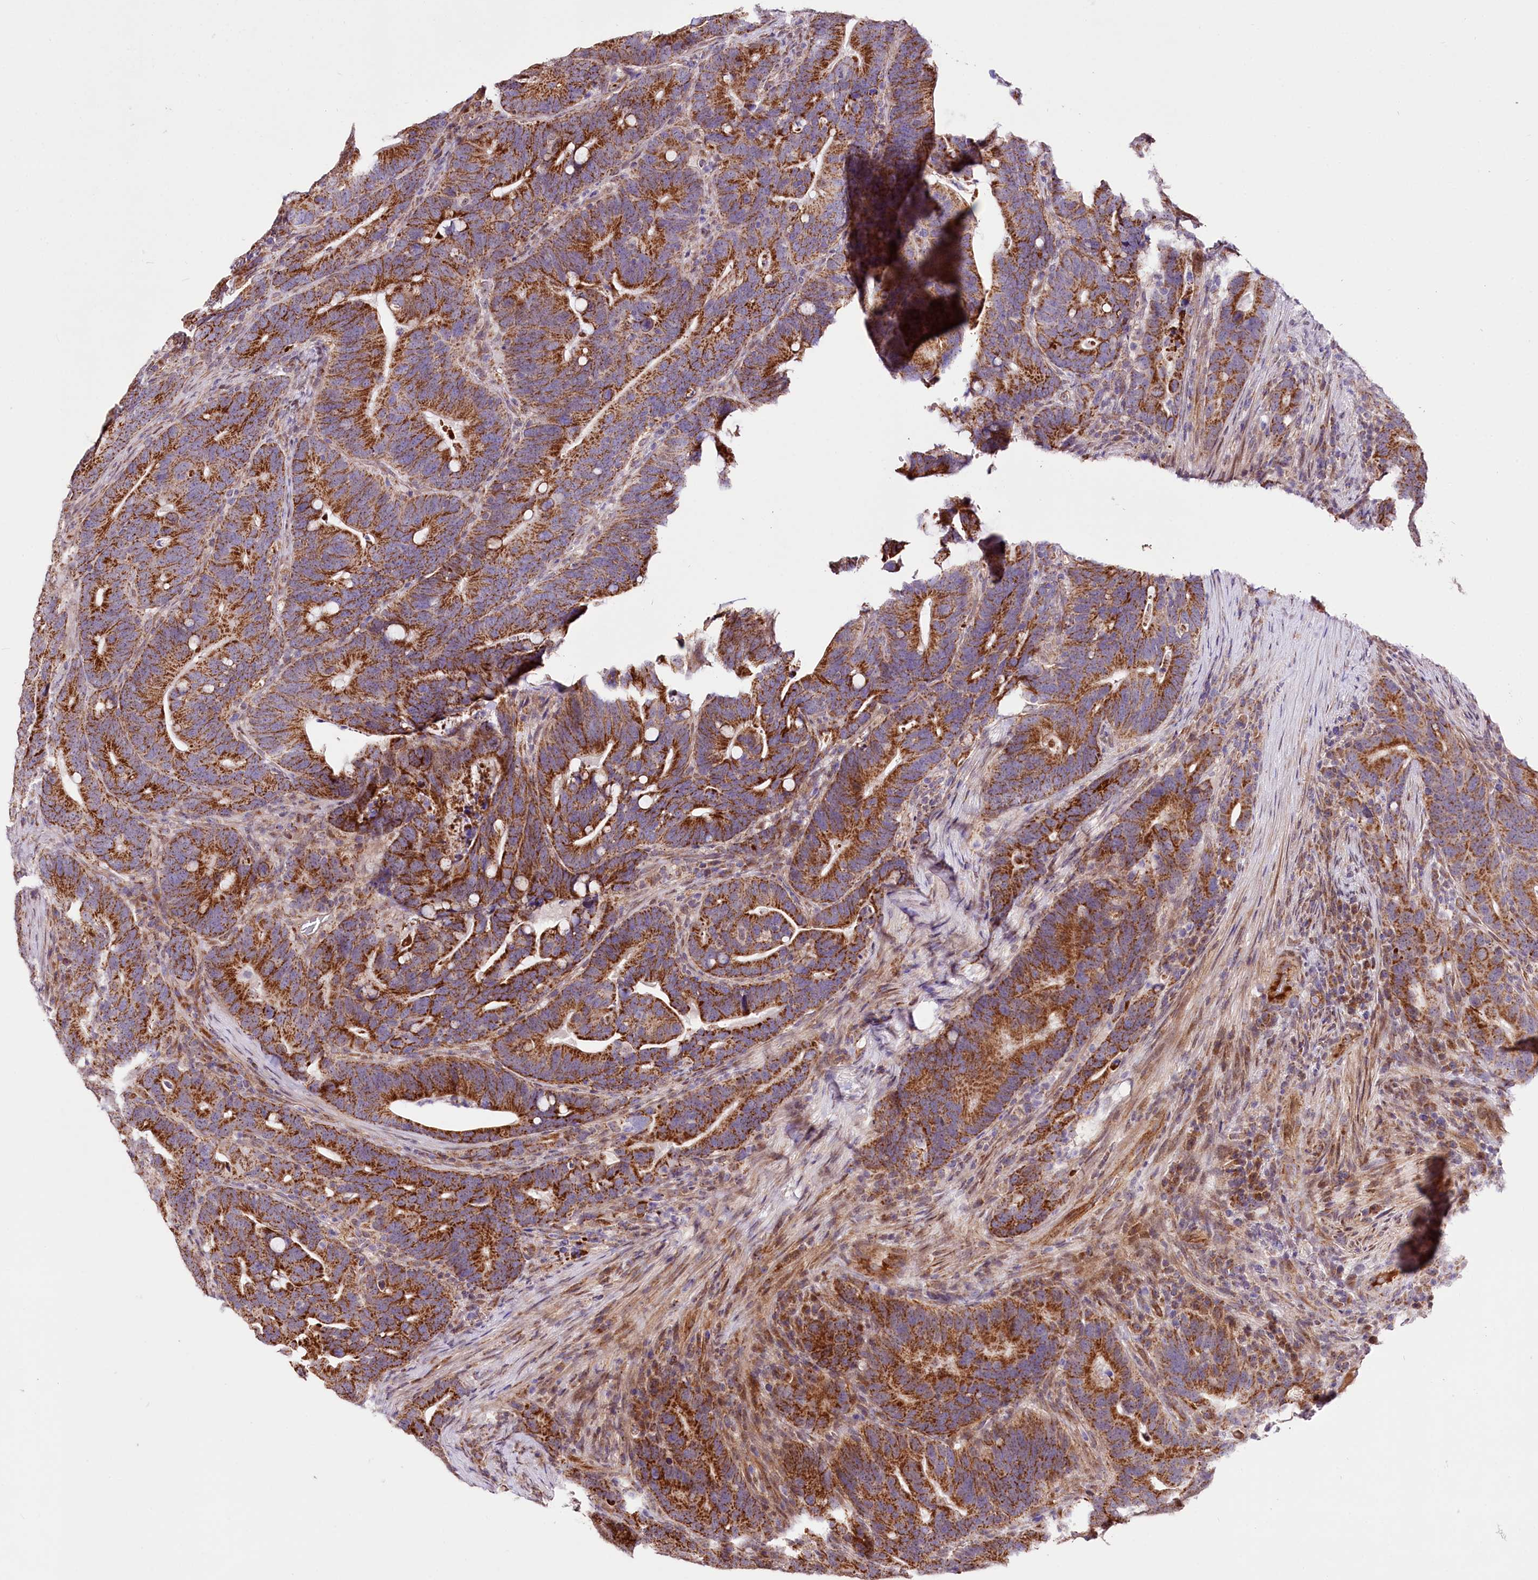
{"staining": {"intensity": "strong", "quantity": ">75%", "location": "cytoplasmic/membranous"}, "tissue": "colorectal cancer", "cell_type": "Tumor cells", "image_type": "cancer", "snomed": [{"axis": "morphology", "description": "Adenocarcinoma, NOS"}, {"axis": "topography", "description": "Colon"}], "caption": "Immunohistochemistry histopathology image of human colorectal adenocarcinoma stained for a protein (brown), which displays high levels of strong cytoplasmic/membranous expression in about >75% of tumor cells.", "gene": "ST7", "patient": {"sex": "female", "age": 66}}